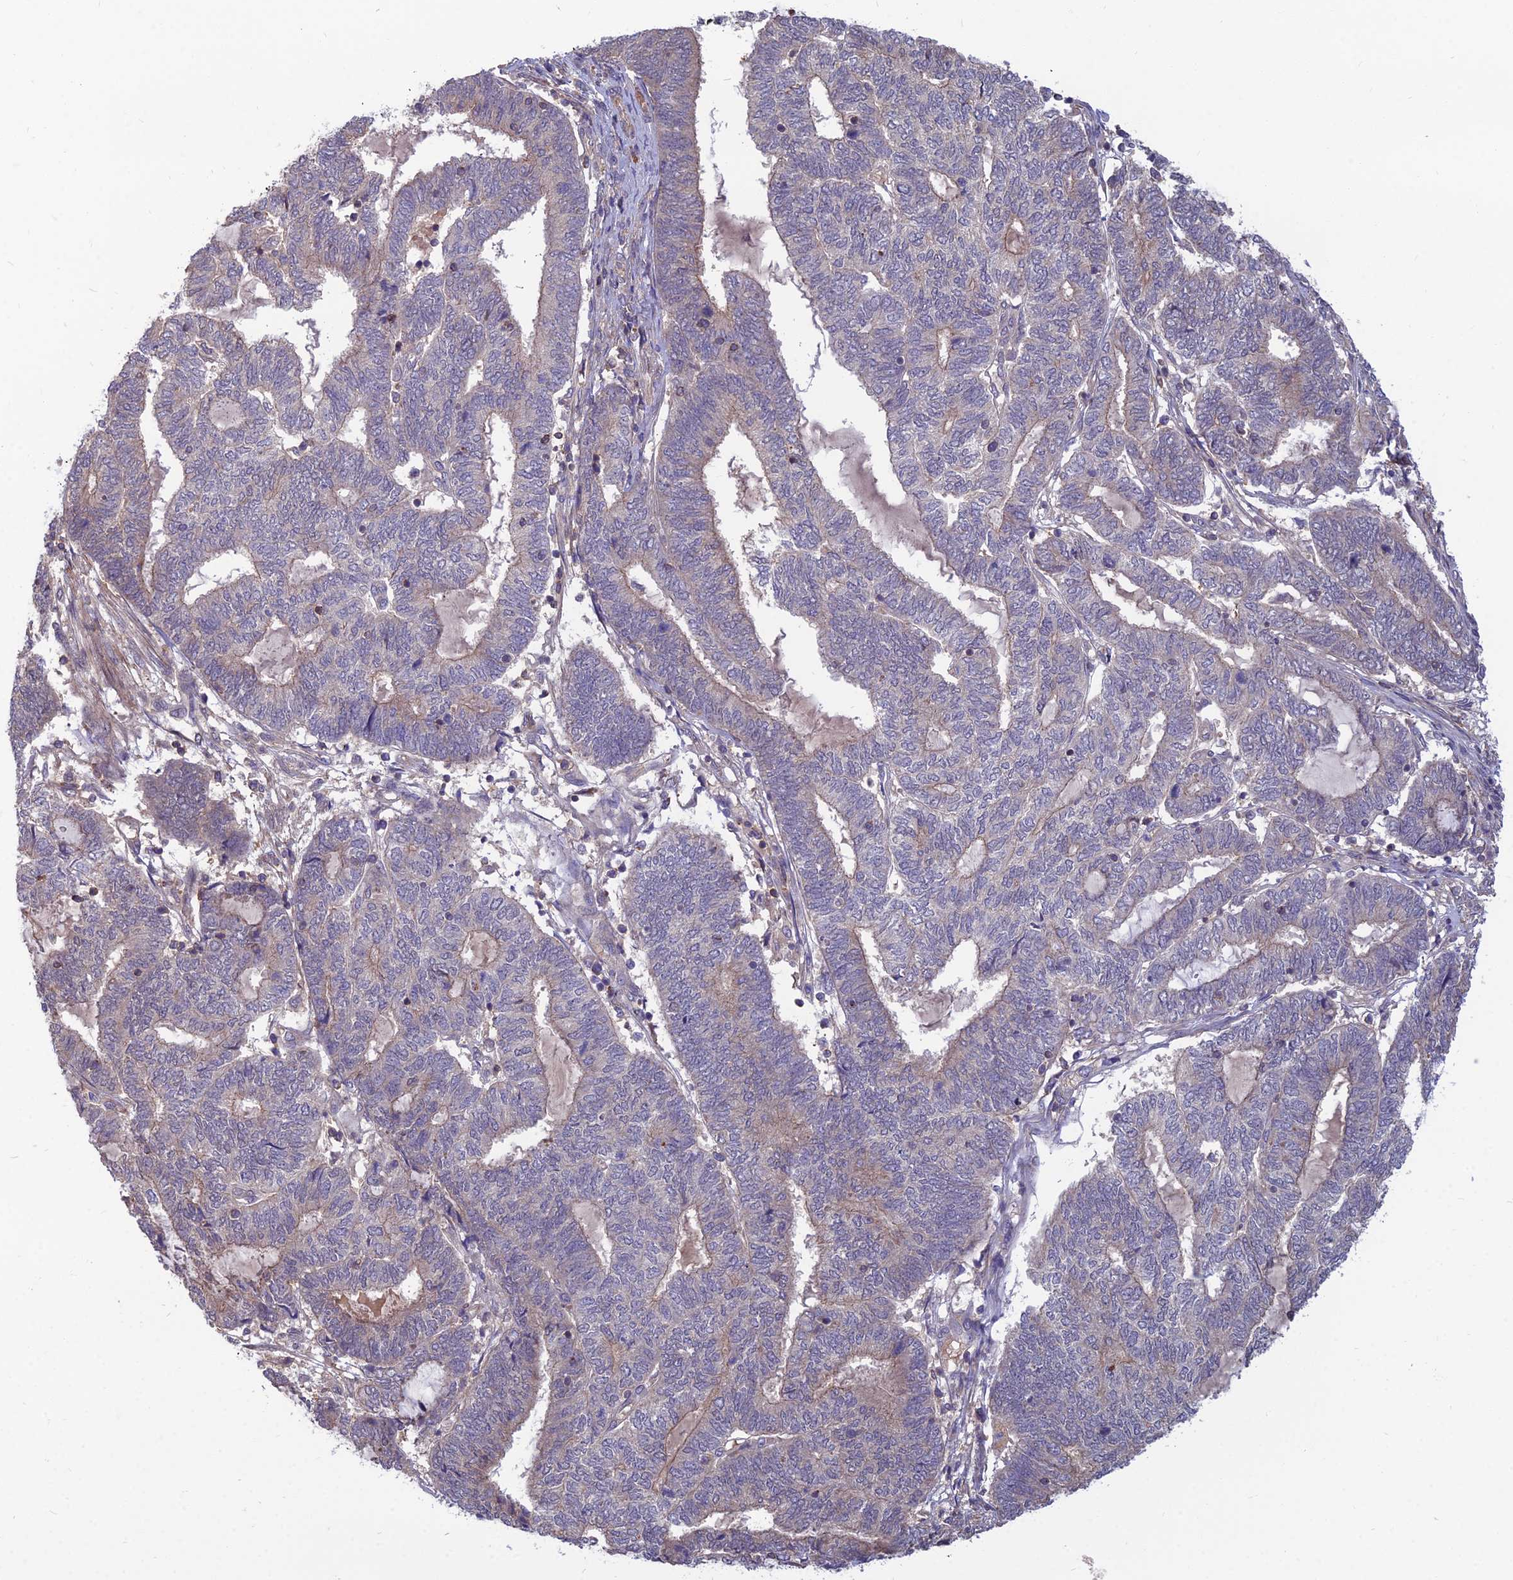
{"staining": {"intensity": "weak", "quantity": "<25%", "location": "cytoplasmic/membranous"}, "tissue": "endometrial cancer", "cell_type": "Tumor cells", "image_type": "cancer", "snomed": [{"axis": "morphology", "description": "Adenocarcinoma, NOS"}, {"axis": "topography", "description": "Uterus"}, {"axis": "topography", "description": "Endometrium"}], "caption": "DAB (3,3'-diaminobenzidine) immunohistochemical staining of endometrial cancer (adenocarcinoma) shows no significant staining in tumor cells.", "gene": "OPA3", "patient": {"sex": "female", "age": 70}}